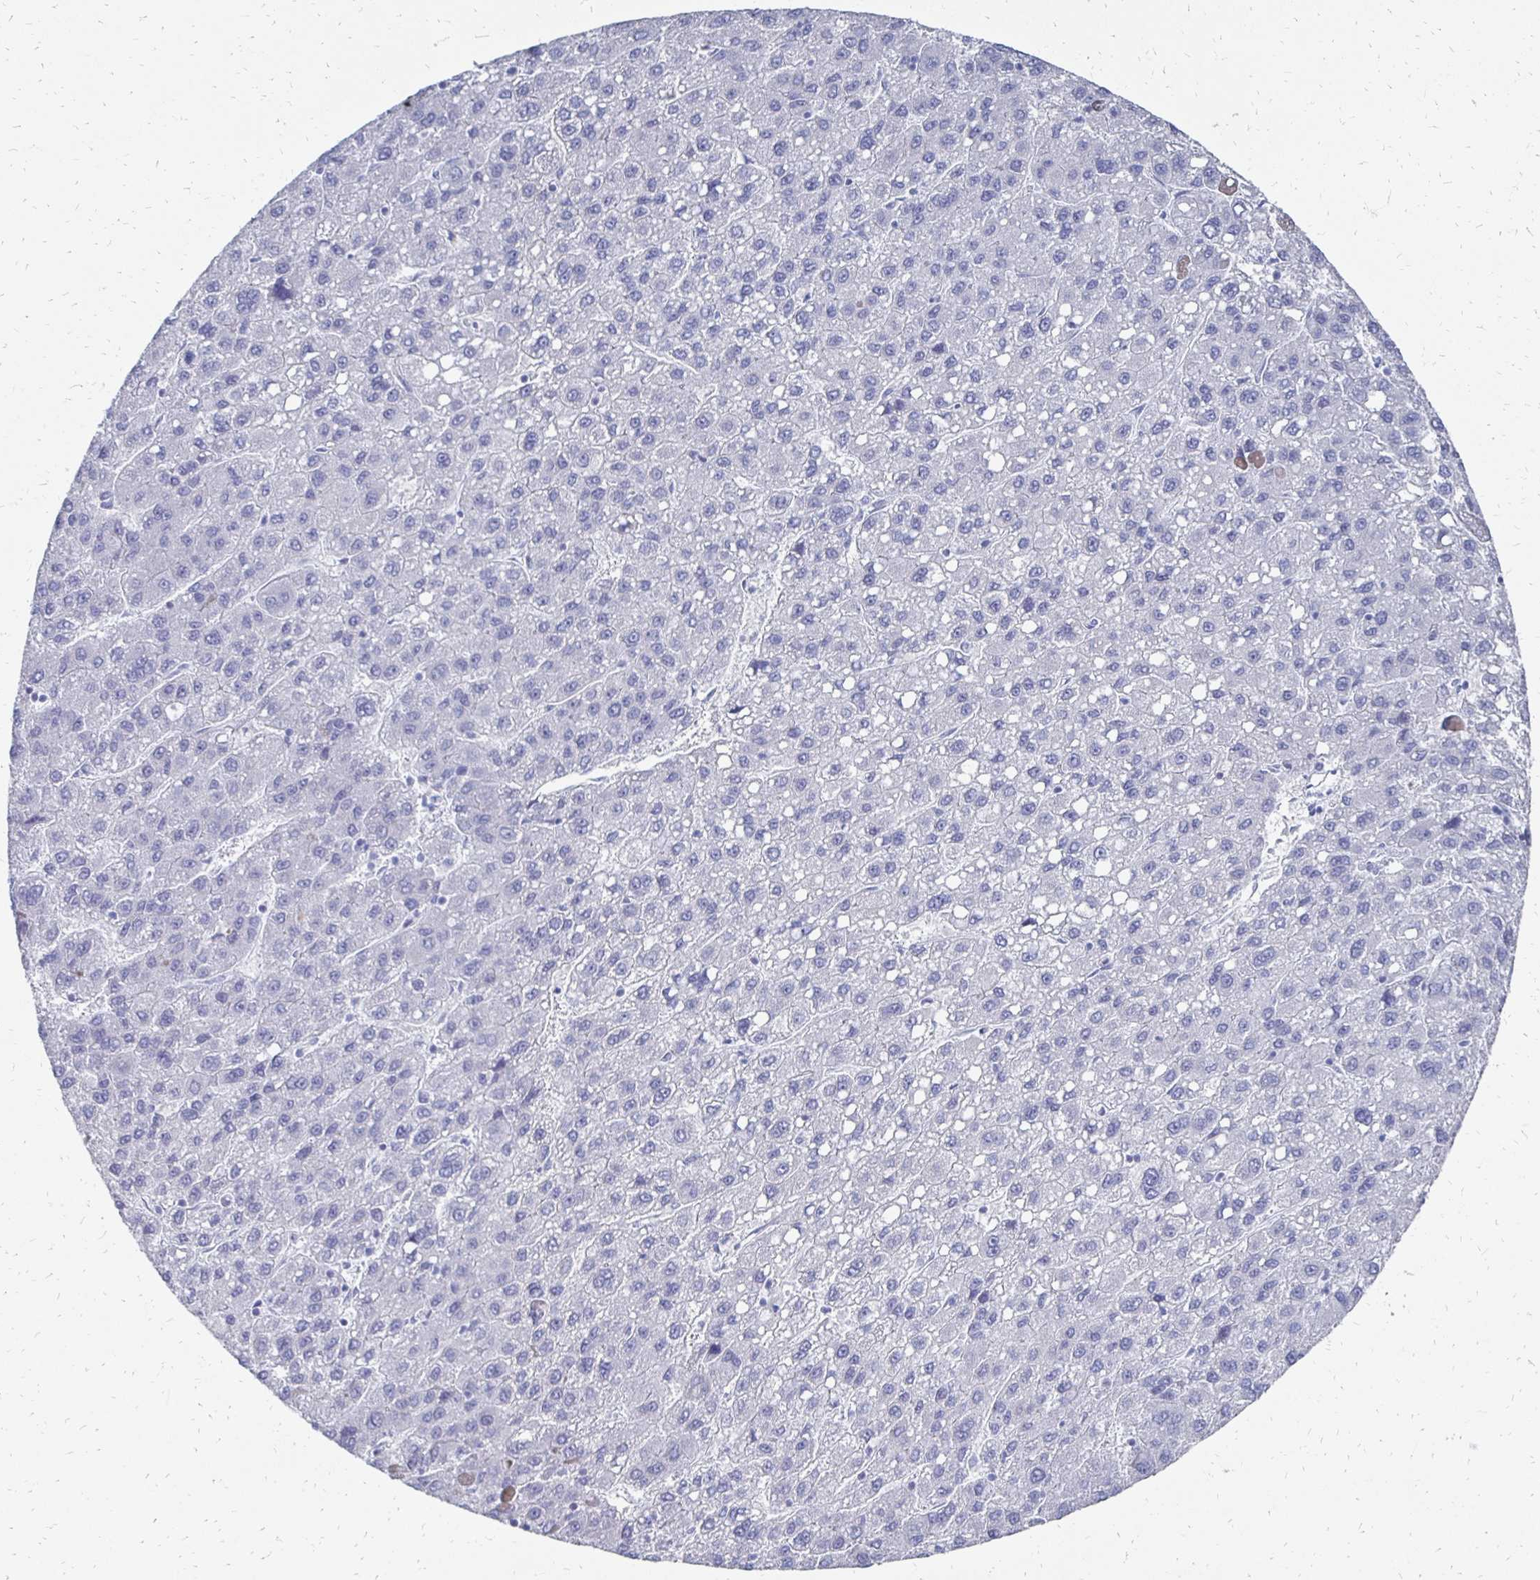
{"staining": {"intensity": "negative", "quantity": "none", "location": "none"}, "tissue": "liver cancer", "cell_type": "Tumor cells", "image_type": "cancer", "snomed": [{"axis": "morphology", "description": "Carcinoma, Hepatocellular, NOS"}, {"axis": "topography", "description": "Liver"}], "caption": "High power microscopy image of an immunohistochemistry histopathology image of hepatocellular carcinoma (liver), revealing no significant positivity in tumor cells. (DAB immunohistochemistry with hematoxylin counter stain).", "gene": "SYCP3", "patient": {"sex": "female", "age": 82}}